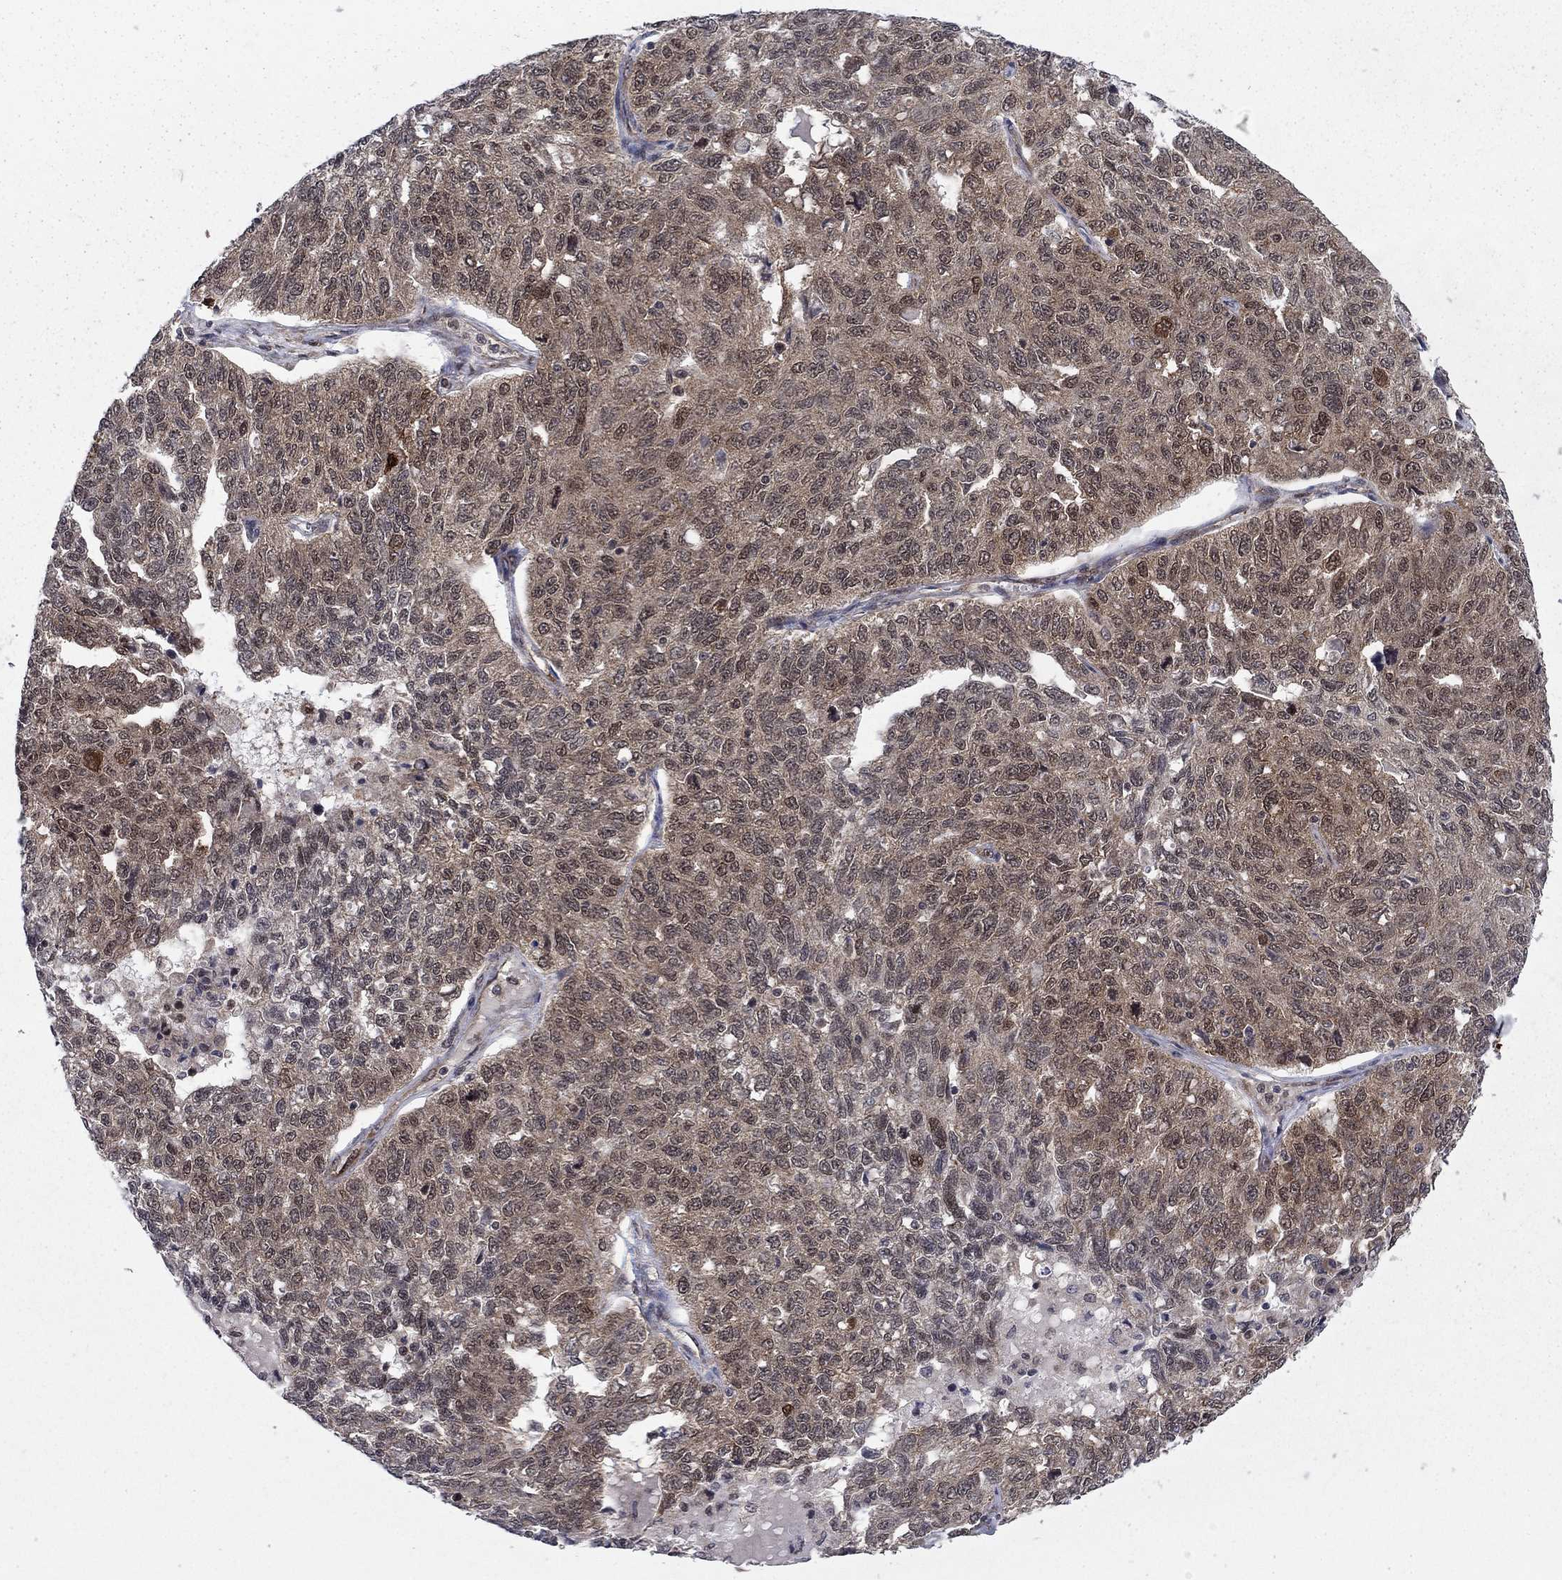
{"staining": {"intensity": "weak", "quantity": ">75%", "location": "cytoplasmic/membranous"}, "tissue": "ovarian cancer", "cell_type": "Tumor cells", "image_type": "cancer", "snomed": [{"axis": "morphology", "description": "Cystadenocarcinoma, serous, NOS"}, {"axis": "topography", "description": "Ovary"}], "caption": "IHC photomicrograph of neoplastic tissue: human ovarian cancer (serous cystadenocarcinoma) stained using immunohistochemistry displays low levels of weak protein expression localized specifically in the cytoplasmic/membranous of tumor cells, appearing as a cytoplasmic/membranous brown color.", "gene": "DNAJA1", "patient": {"sex": "female", "age": 71}}